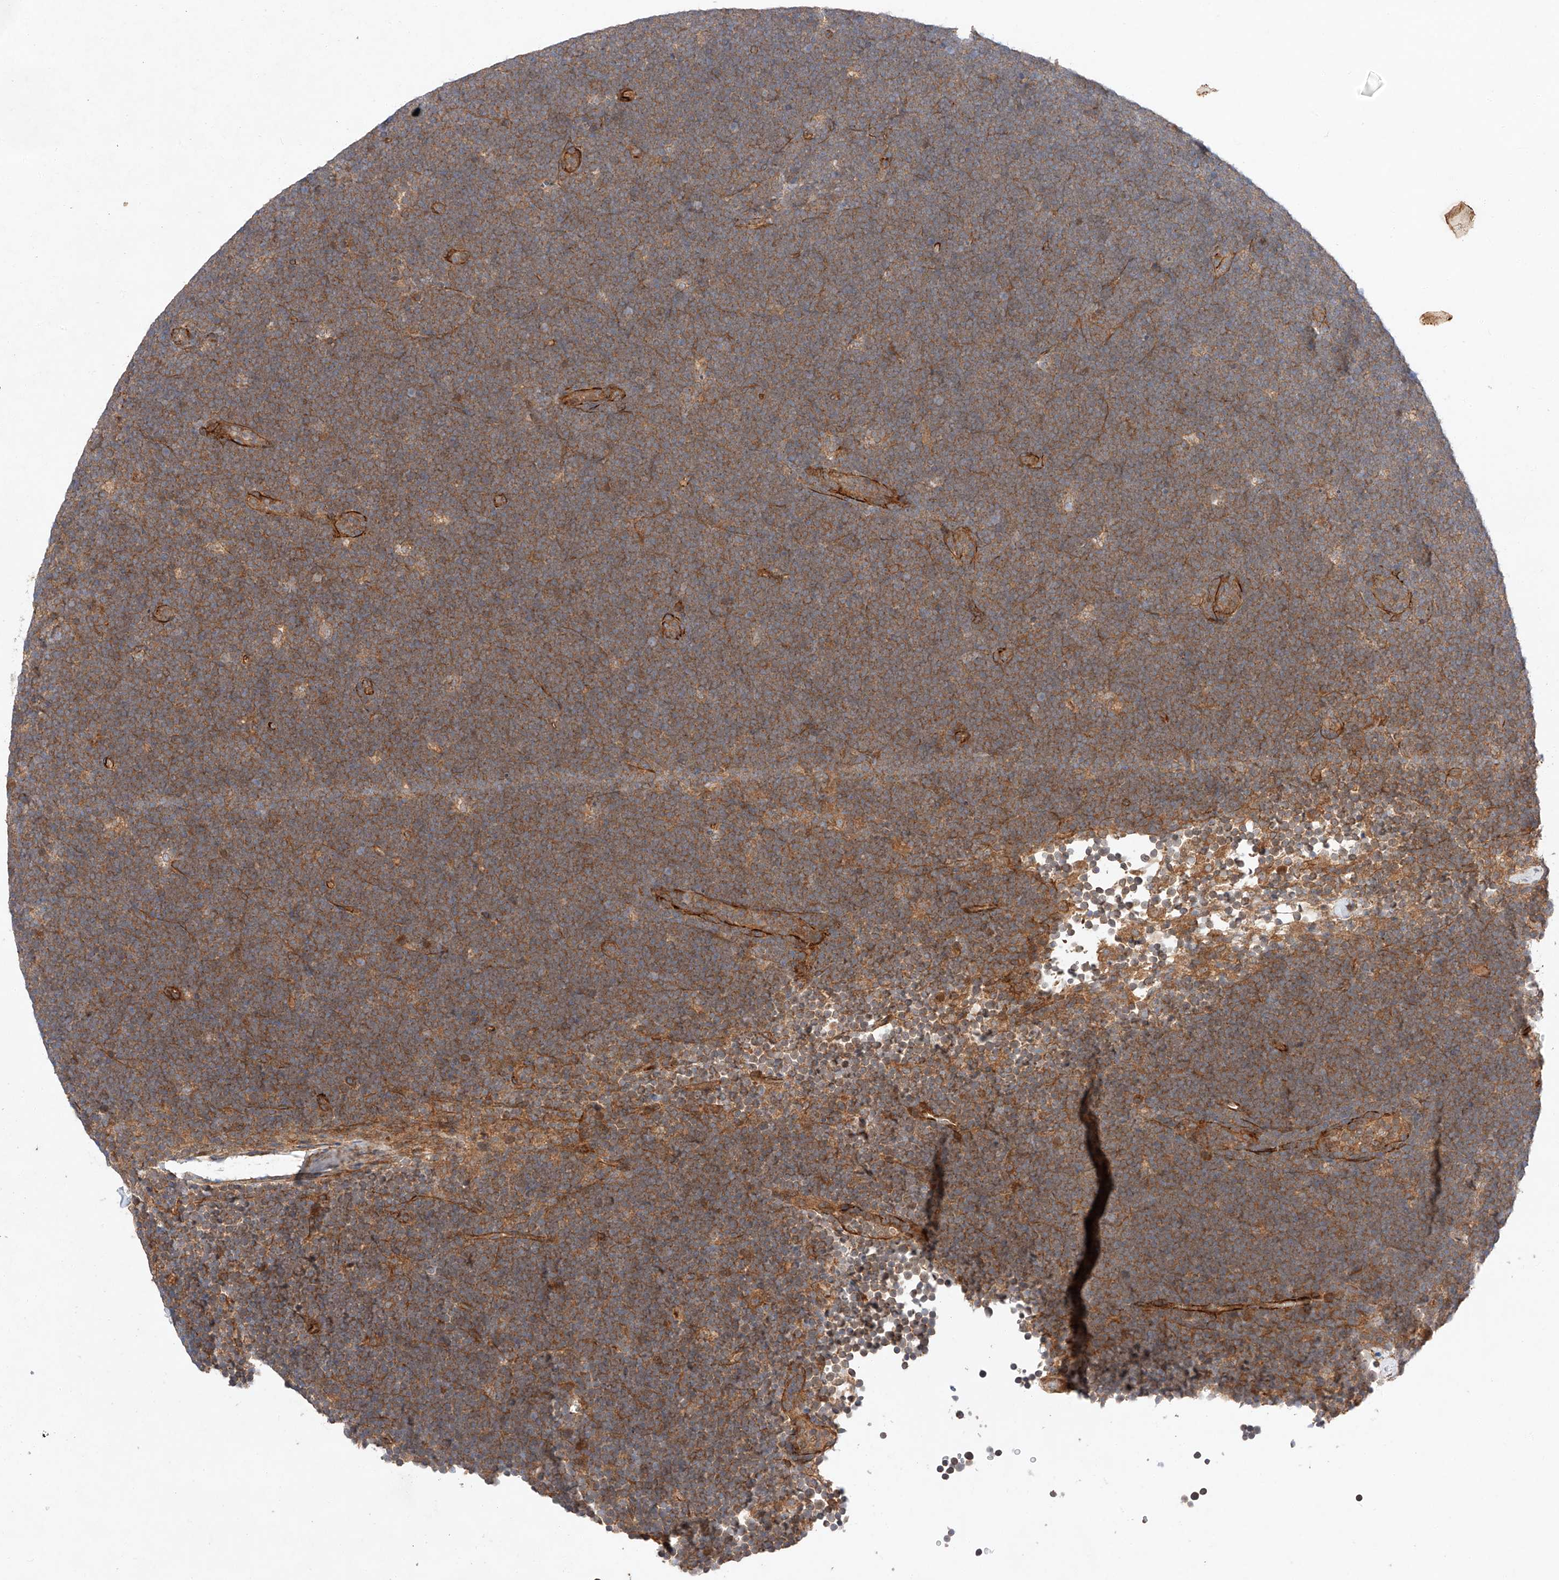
{"staining": {"intensity": "moderate", "quantity": ">75%", "location": "cytoplasmic/membranous"}, "tissue": "lymphoma", "cell_type": "Tumor cells", "image_type": "cancer", "snomed": [{"axis": "morphology", "description": "Malignant lymphoma, non-Hodgkin's type, High grade"}, {"axis": "topography", "description": "Lymph node"}], "caption": "Immunohistochemical staining of human lymphoma exhibits medium levels of moderate cytoplasmic/membranous protein staining in about >75% of tumor cells.", "gene": "RAB23", "patient": {"sex": "male", "age": 13}}